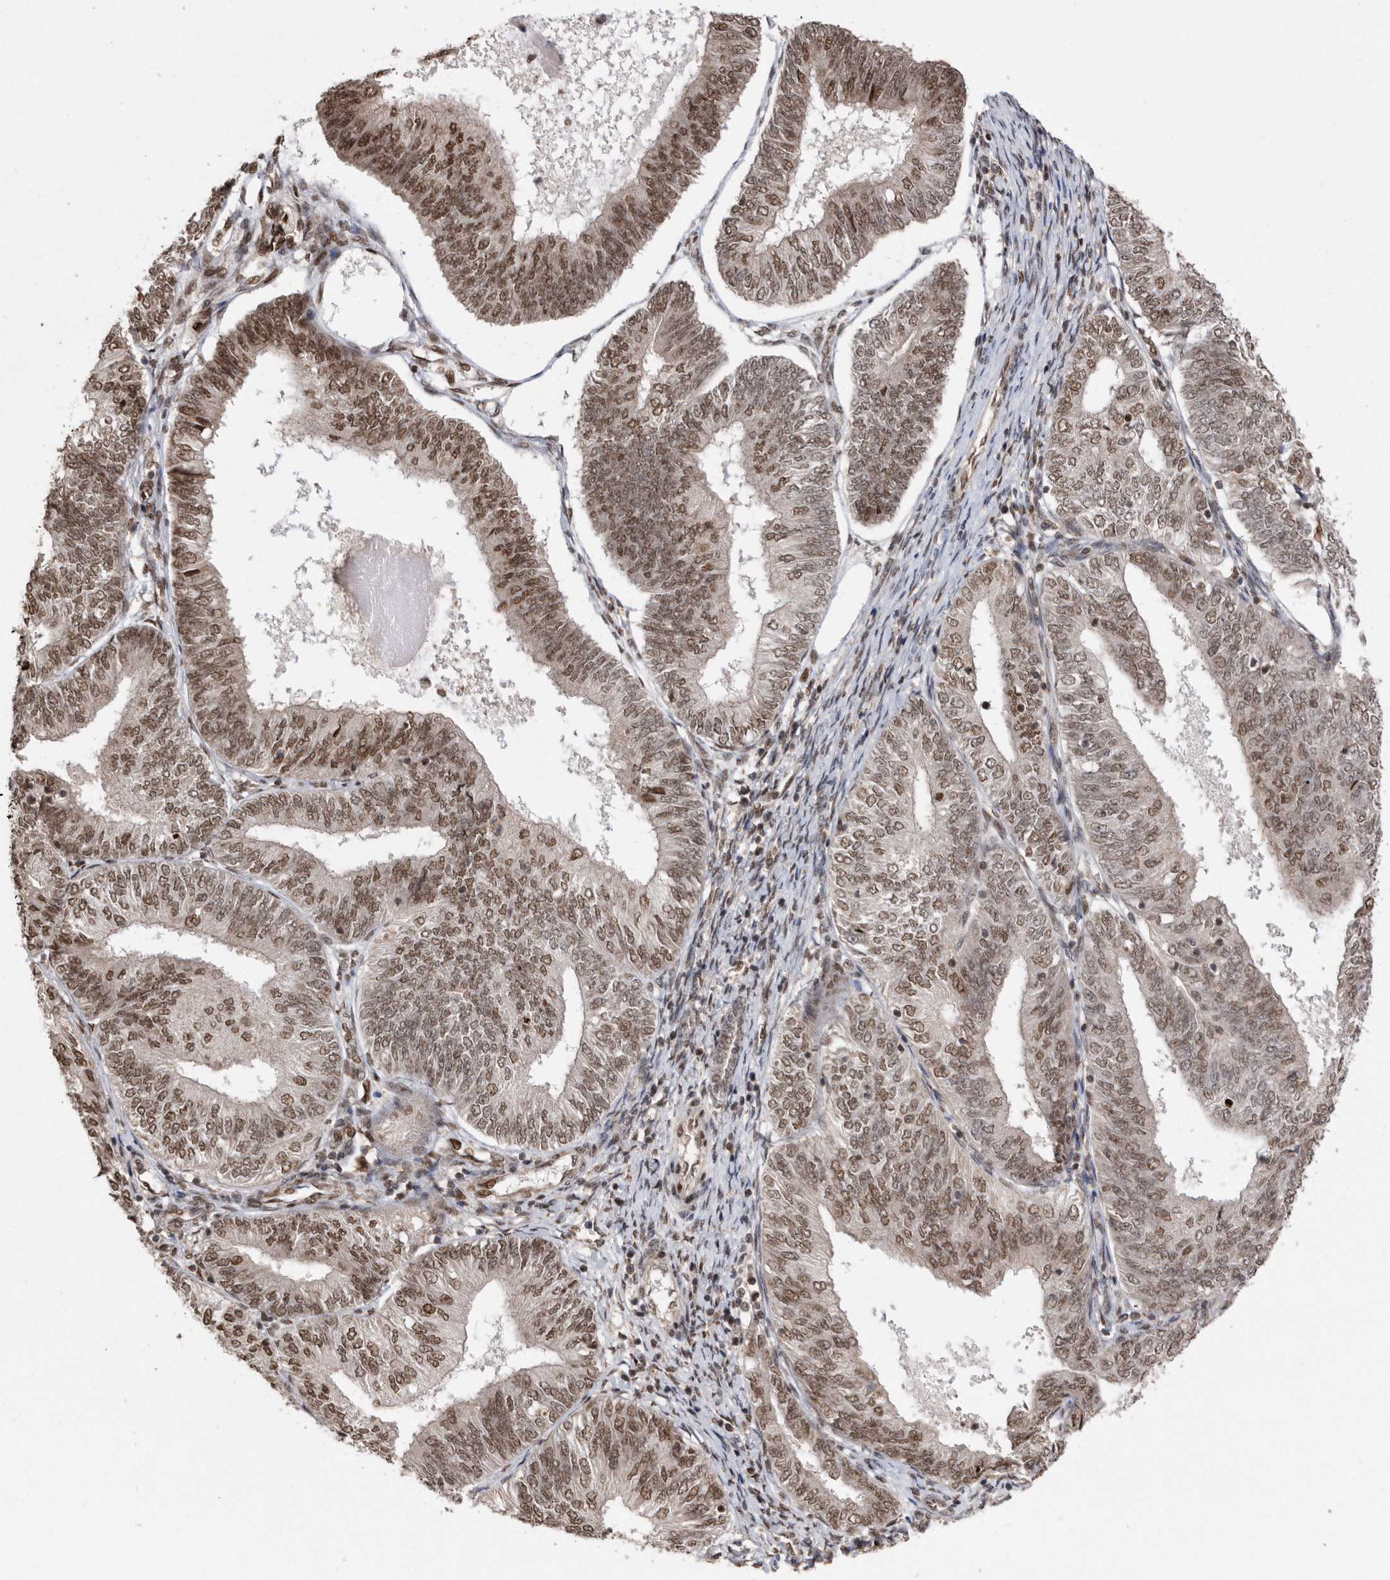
{"staining": {"intensity": "moderate", "quantity": ">75%", "location": "nuclear"}, "tissue": "endometrial cancer", "cell_type": "Tumor cells", "image_type": "cancer", "snomed": [{"axis": "morphology", "description": "Adenocarcinoma, NOS"}, {"axis": "topography", "description": "Endometrium"}], "caption": "A medium amount of moderate nuclear positivity is present in approximately >75% of tumor cells in endometrial adenocarcinoma tissue.", "gene": "TDRD3", "patient": {"sex": "female", "age": 58}}